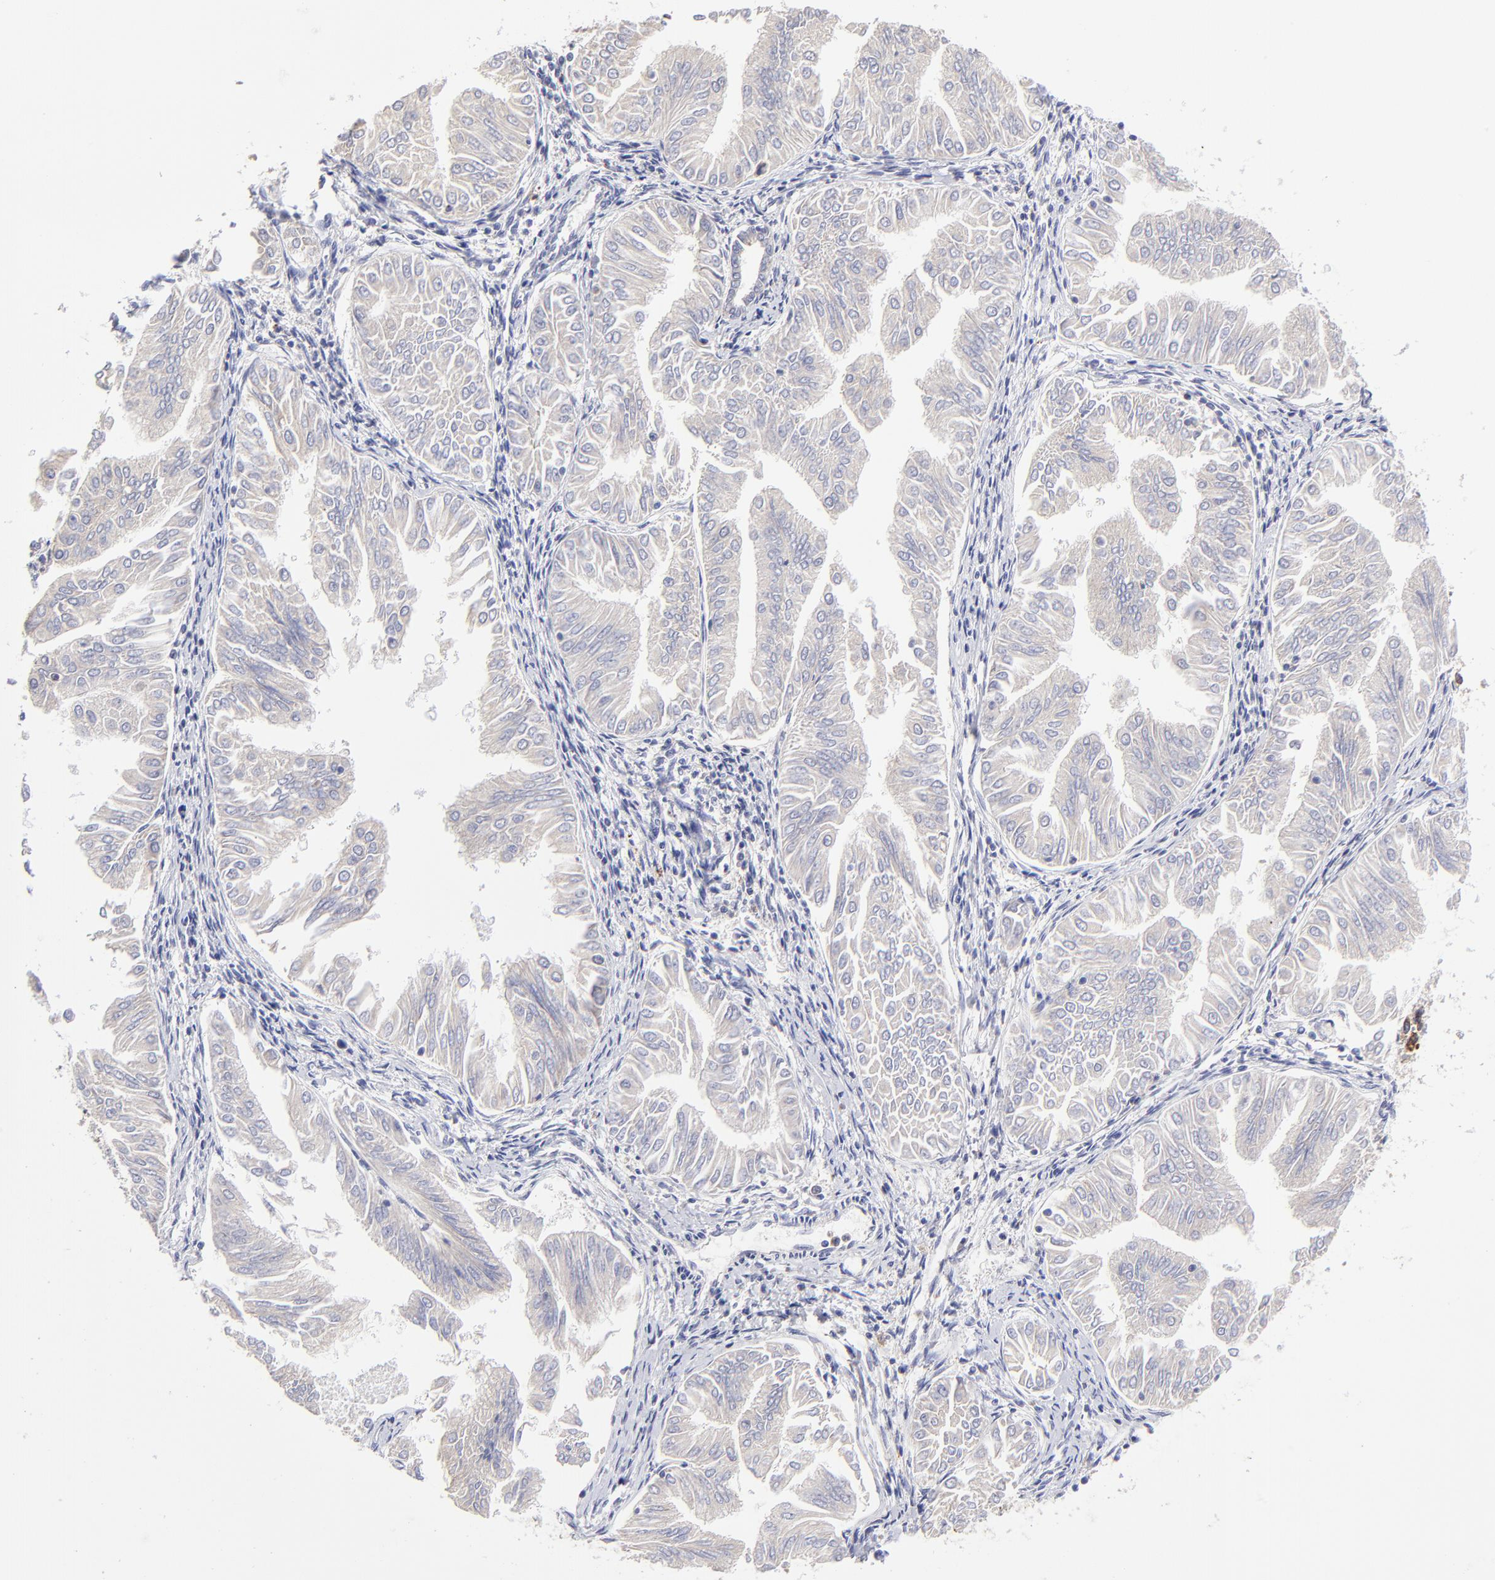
{"staining": {"intensity": "negative", "quantity": "none", "location": "none"}, "tissue": "endometrial cancer", "cell_type": "Tumor cells", "image_type": "cancer", "snomed": [{"axis": "morphology", "description": "Adenocarcinoma, NOS"}, {"axis": "topography", "description": "Endometrium"}], "caption": "Endometrial adenocarcinoma was stained to show a protein in brown. There is no significant staining in tumor cells. The staining is performed using DAB brown chromogen with nuclei counter-stained in using hematoxylin.", "gene": "GCSAM", "patient": {"sex": "female", "age": 53}}